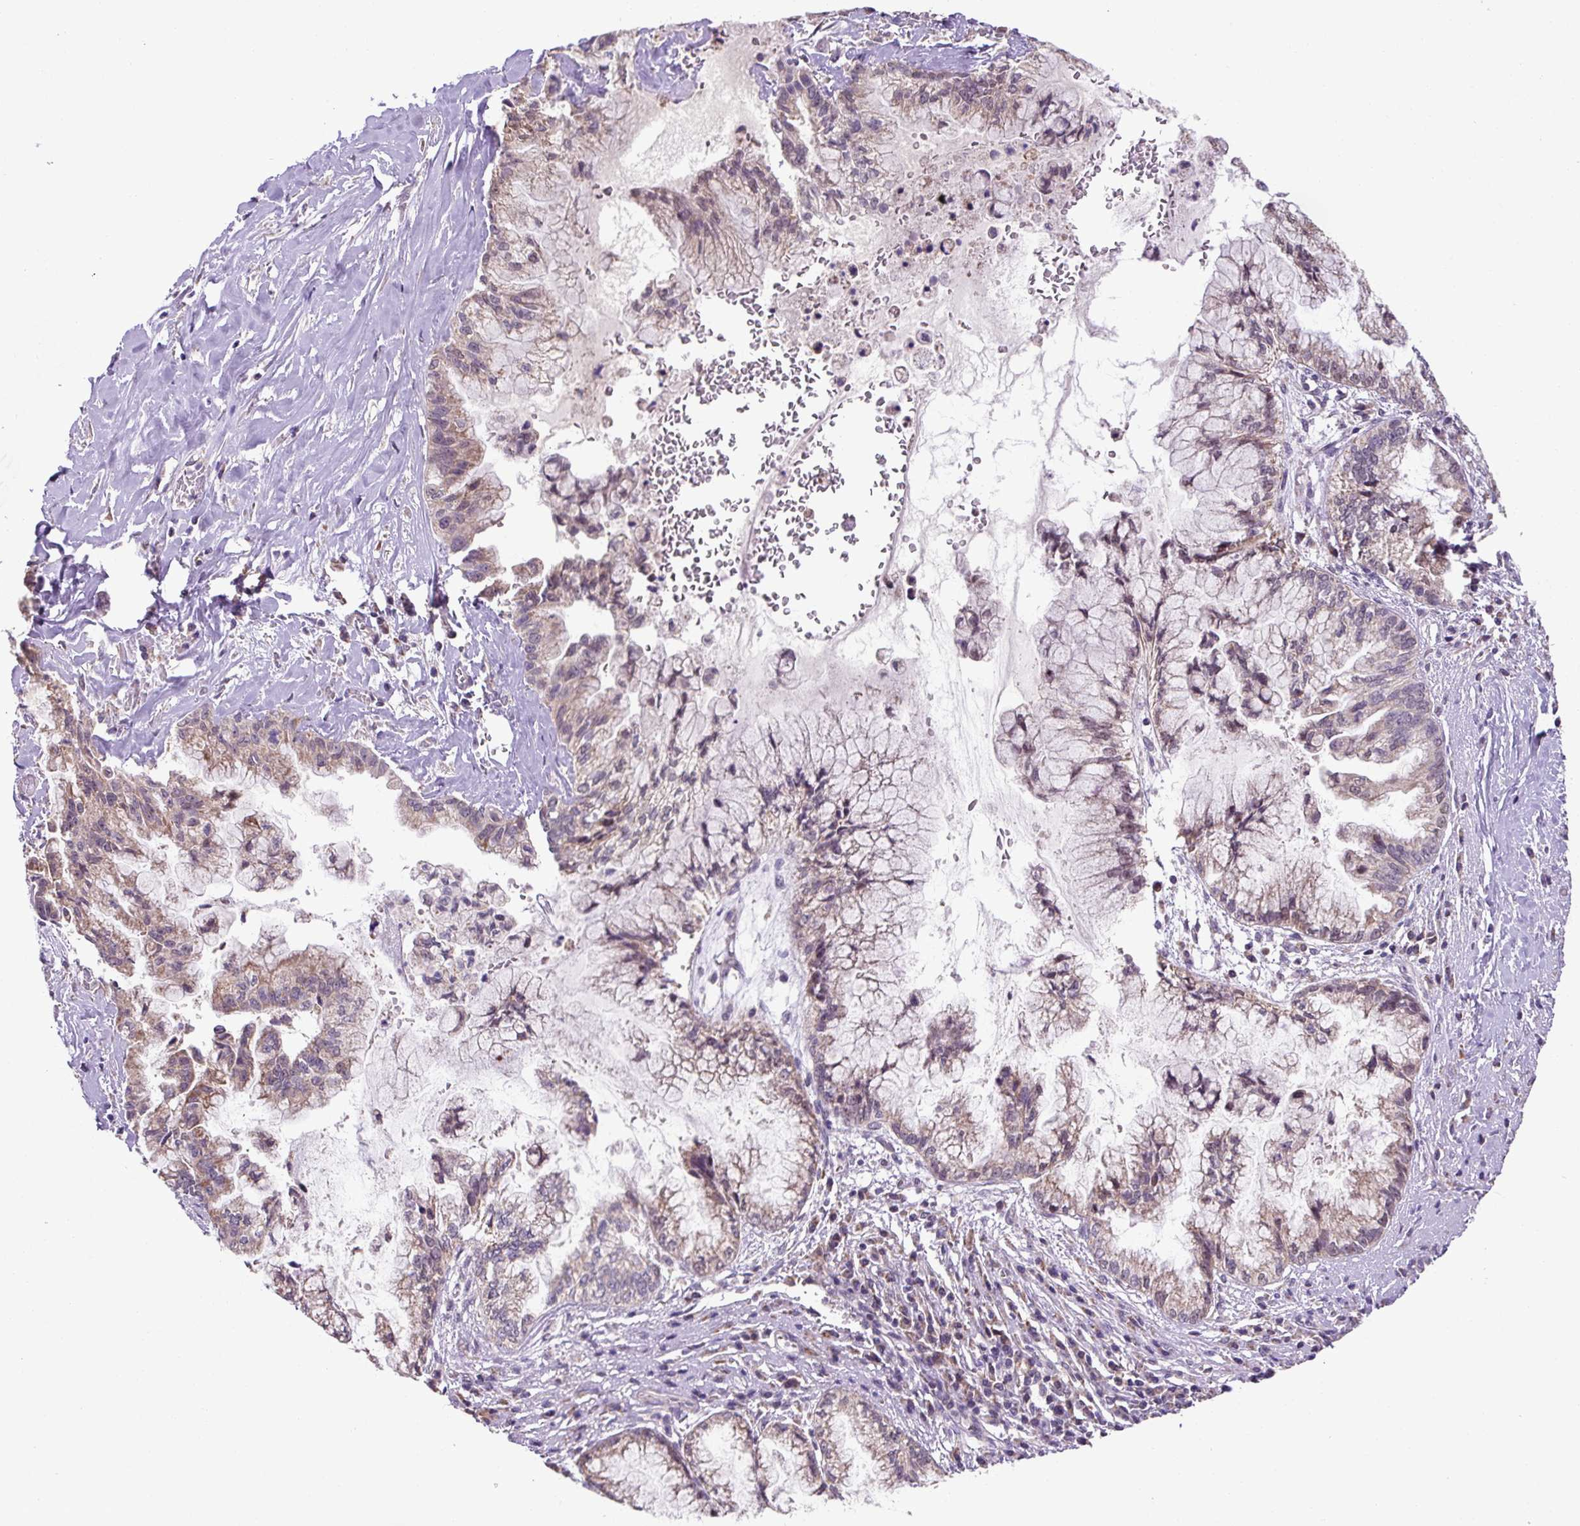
{"staining": {"intensity": "weak", "quantity": "25%-75%", "location": "cytoplasmic/membranous"}, "tissue": "pancreatic cancer", "cell_type": "Tumor cells", "image_type": "cancer", "snomed": [{"axis": "morphology", "description": "Adenocarcinoma, NOS"}, {"axis": "topography", "description": "Pancreas"}], "caption": "Pancreatic cancer (adenocarcinoma) stained with a brown dye demonstrates weak cytoplasmic/membranous positive expression in approximately 25%-75% of tumor cells.", "gene": "MFSD9", "patient": {"sex": "male", "age": 73}}